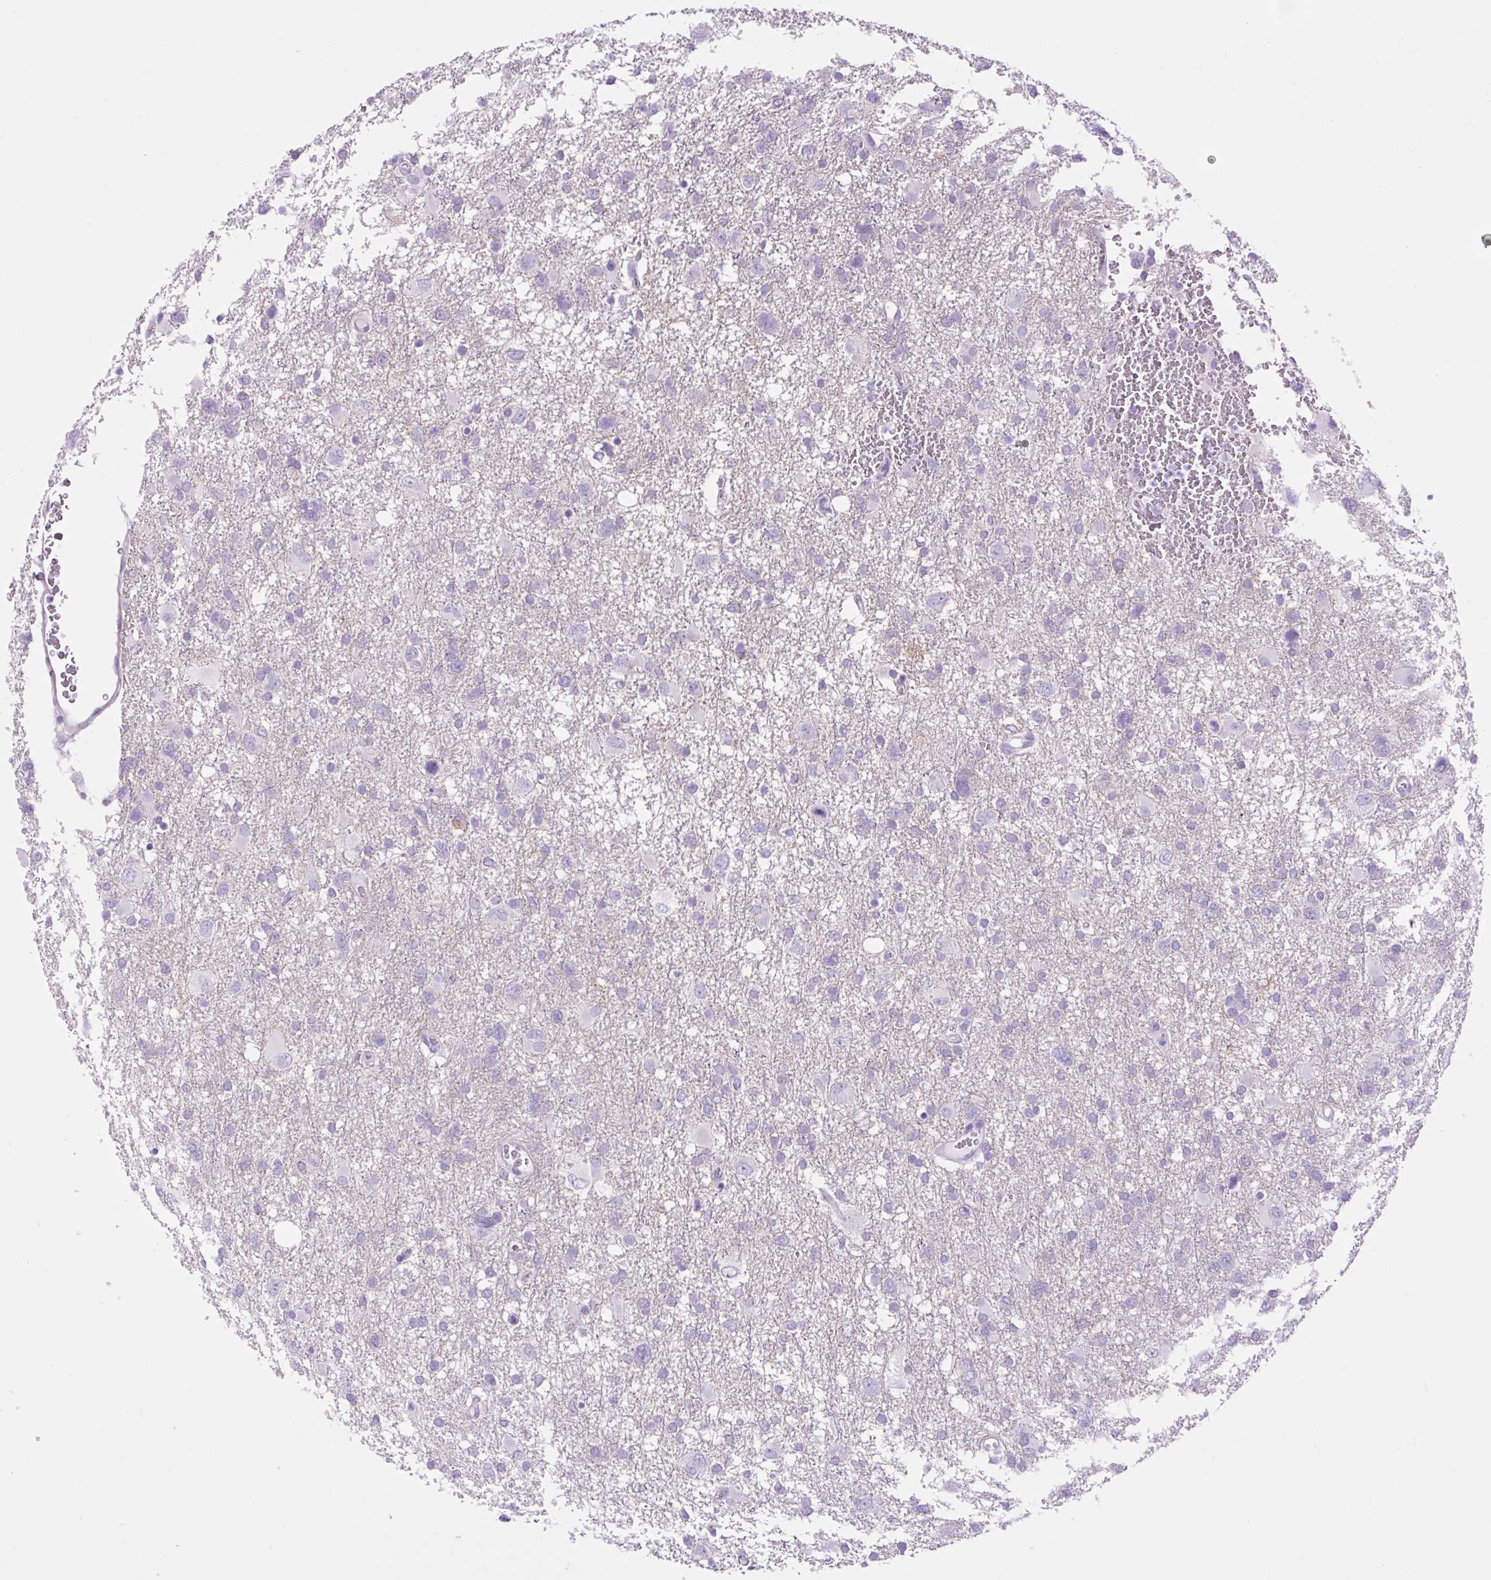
{"staining": {"intensity": "negative", "quantity": "none", "location": "none"}, "tissue": "glioma", "cell_type": "Tumor cells", "image_type": "cancer", "snomed": [{"axis": "morphology", "description": "Glioma, malignant, High grade"}, {"axis": "topography", "description": "Brain"}], "caption": "Image shows no significant protein positivity in tumor cells of glioma.", "gene": "DPP6", "patient": {"sex": "male", "age": 61}}